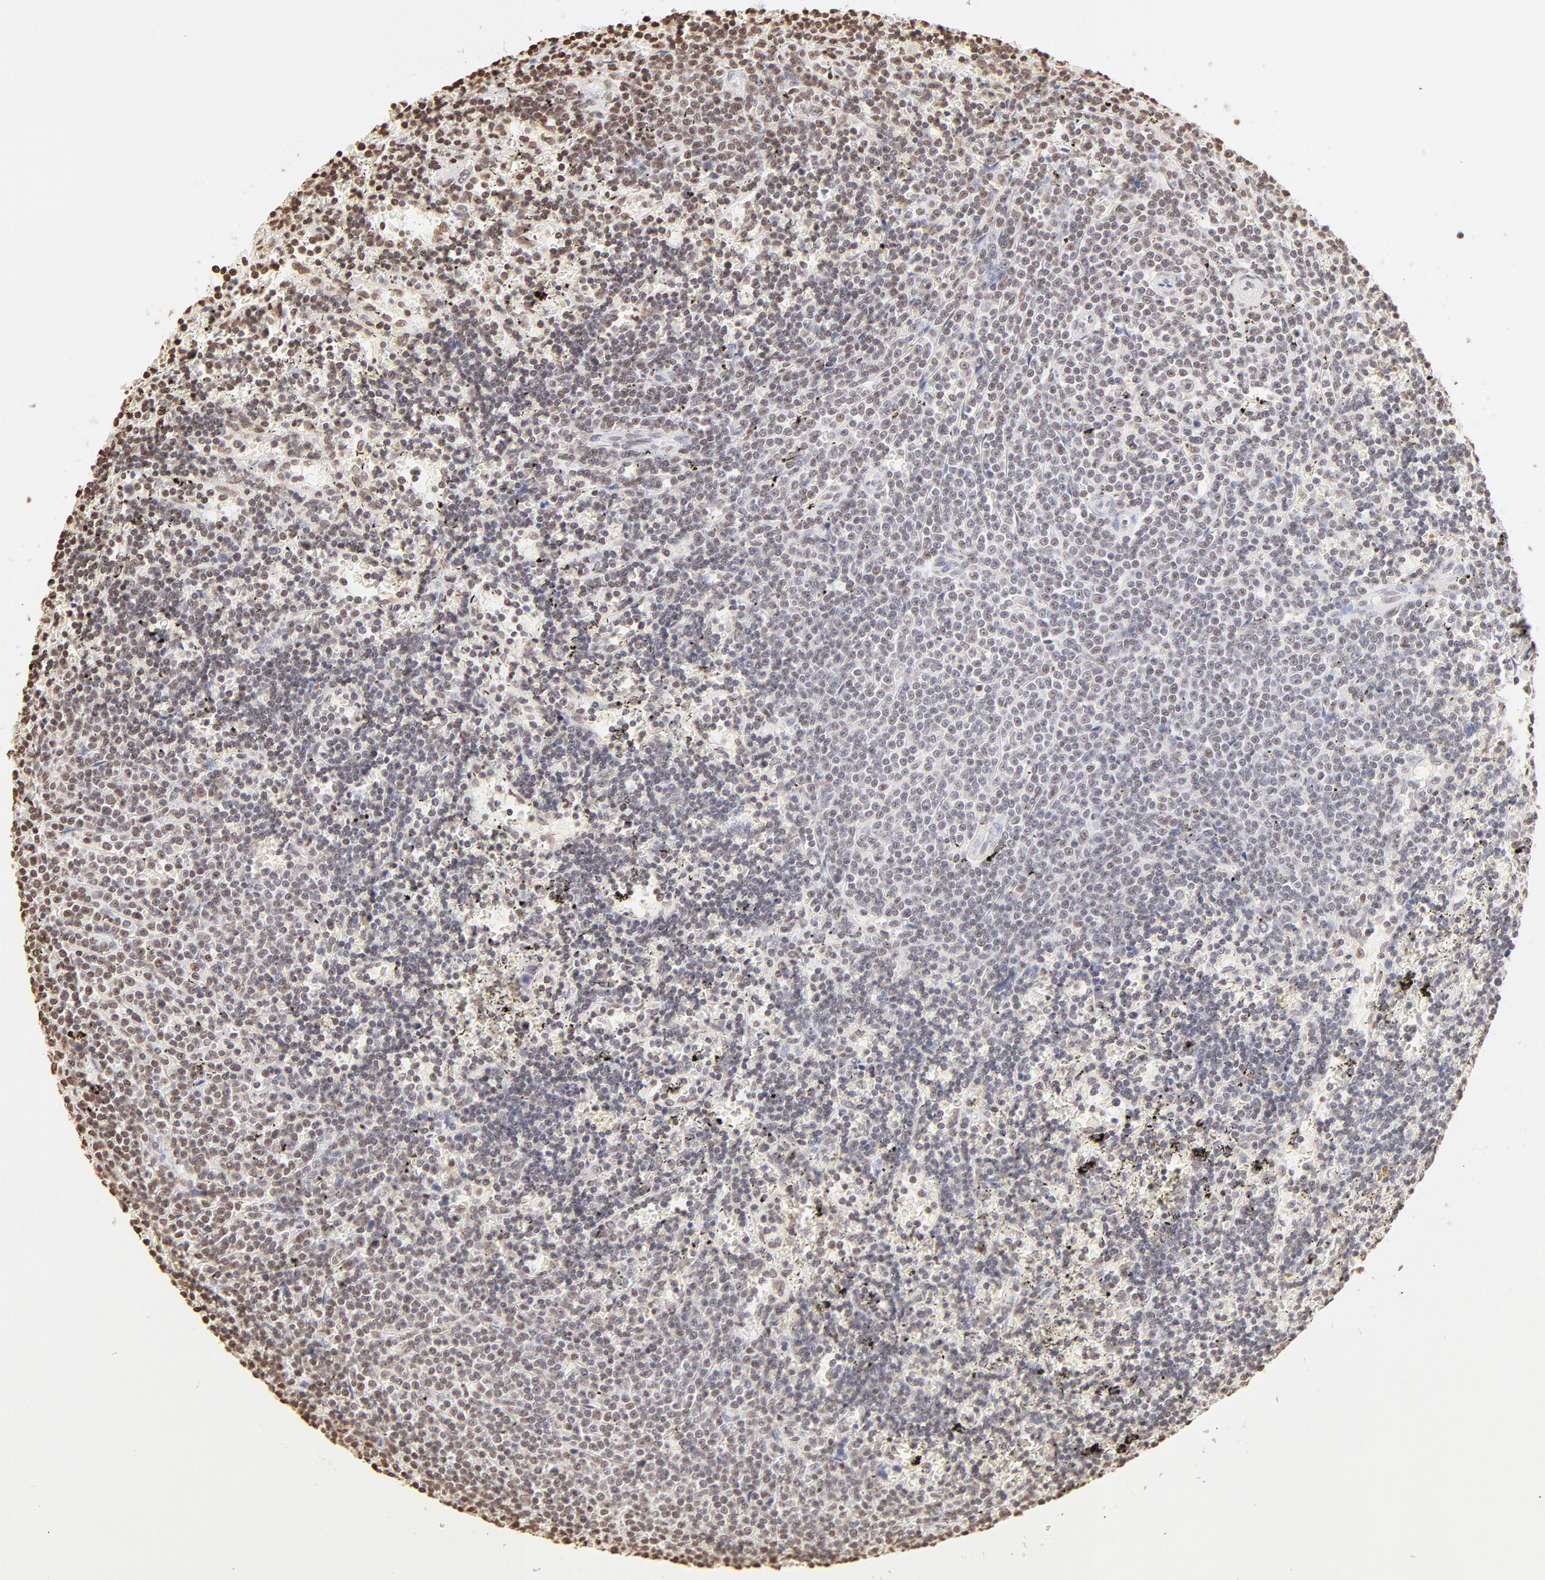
{"staining": {"intensity": "weak", "quantity": "<25%", "location": "nuclear"}, "tissue": "lymphoma", "cell_type": "Tumor cells", "image_type": "cancer", "snomed": [{"axis": "morphology", "description": "Malignant lymphoma, non-Hodgkin's type, Low grade"}, {"axis": "topography", "description": "Spleen"}], "caption": "This micrograph is of malignant lymphoma, non-Hodgkin's type (low-grade) stained with immunohistochemistry to label a protein in brown with the nuclei are counter-stained blue. There is no staining in tumor cells.", "gene": "ZNF540", "patient": {"sex": "male", "age": 60}}